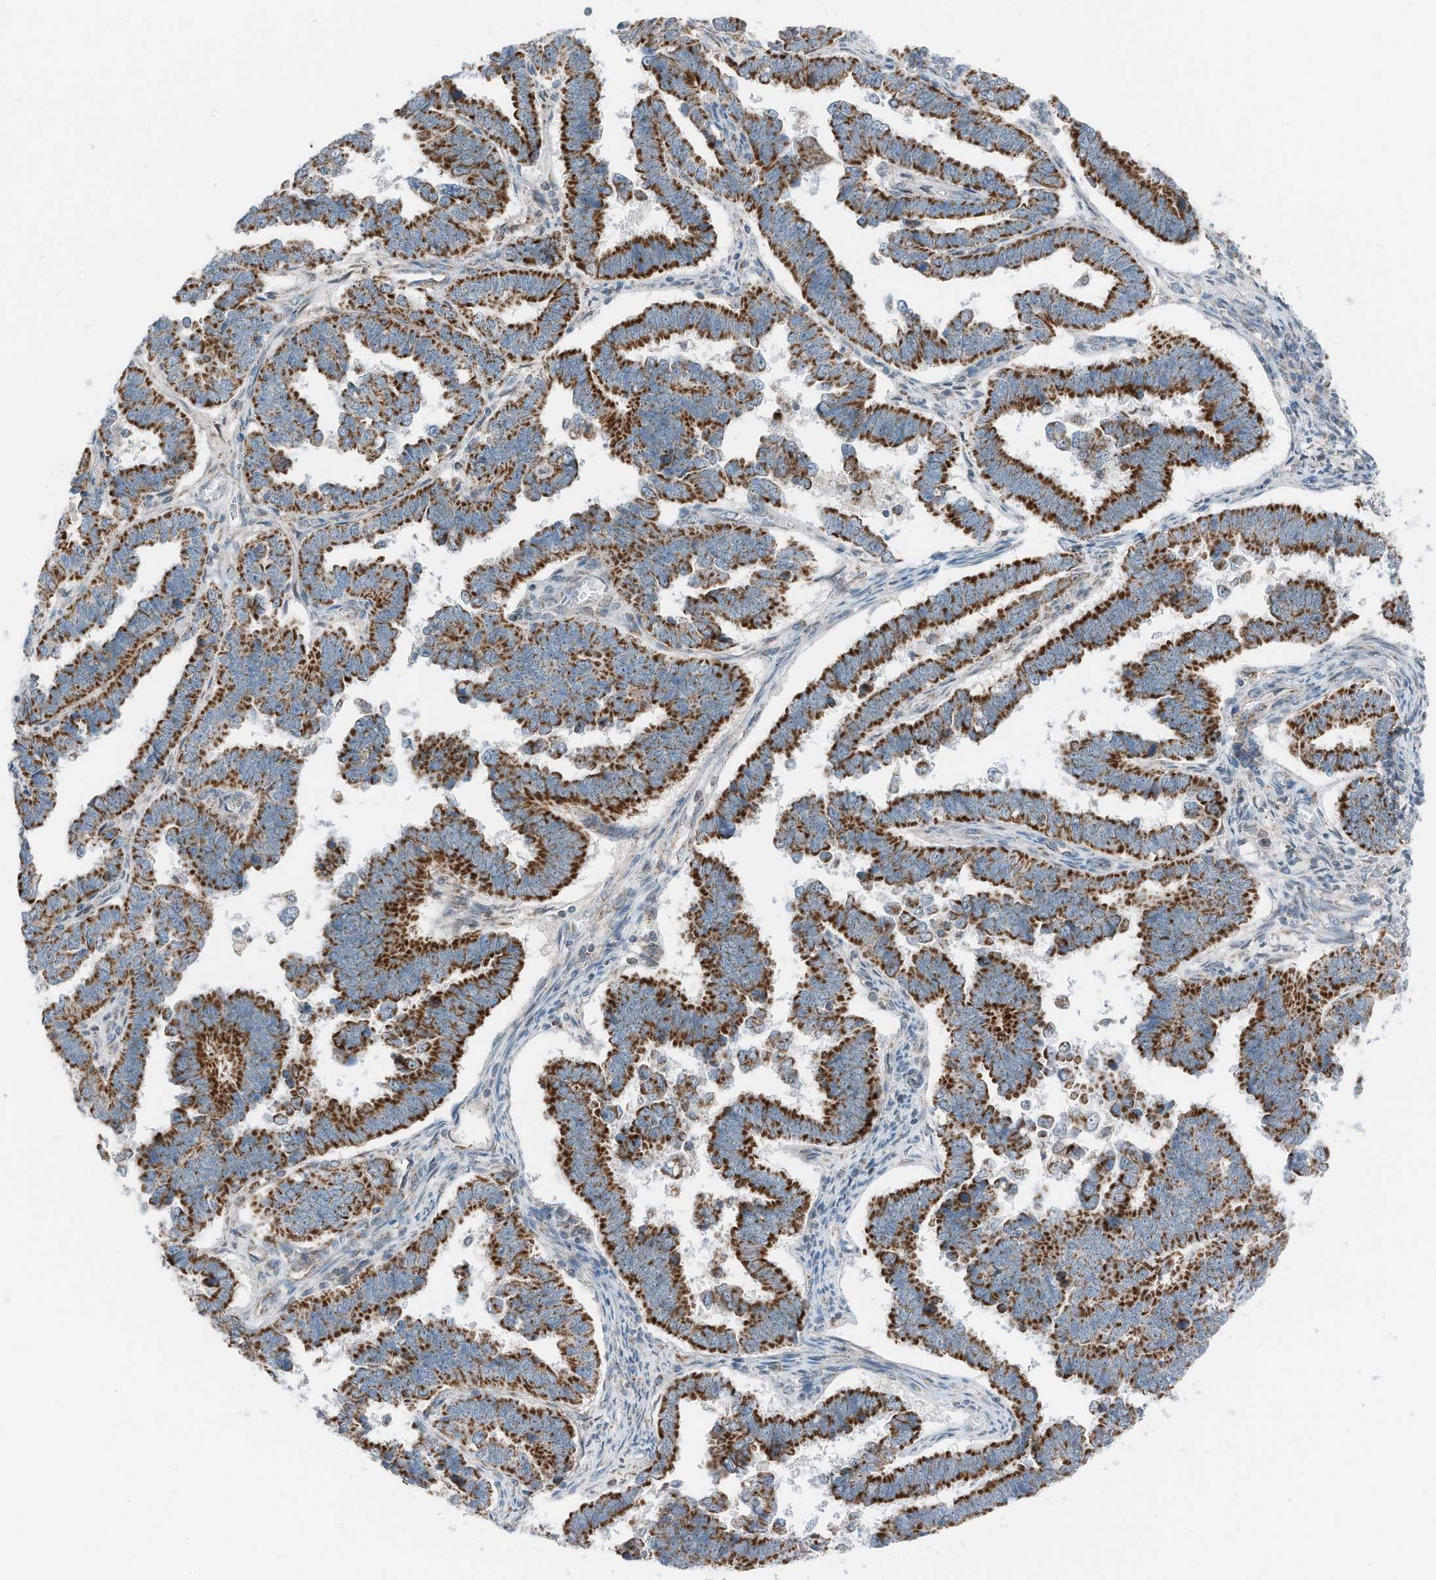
{"staining": {"intensity": "strong", "quantity": ">75%", "location": "cytoplasmic/membranous"}, "tissue": "endometrial cancer", "cell_type": "Tumor cells", "image_type": "cancer", "snomed": [{"axis": "morphology", "description": "Adenocarcinoma, NOS"}, {"axis": "topography", "description": "Endometrium"}], "caption": "Immunohistochemistry (DAB) staining of human endometrial cancer (adenocarcinoma) reveals strong cytoplasmic/membranous protein staining in approximately >75% of tumor cells.", "gene": "RMND1", "patient": {"sex": "female", "age": 75}}